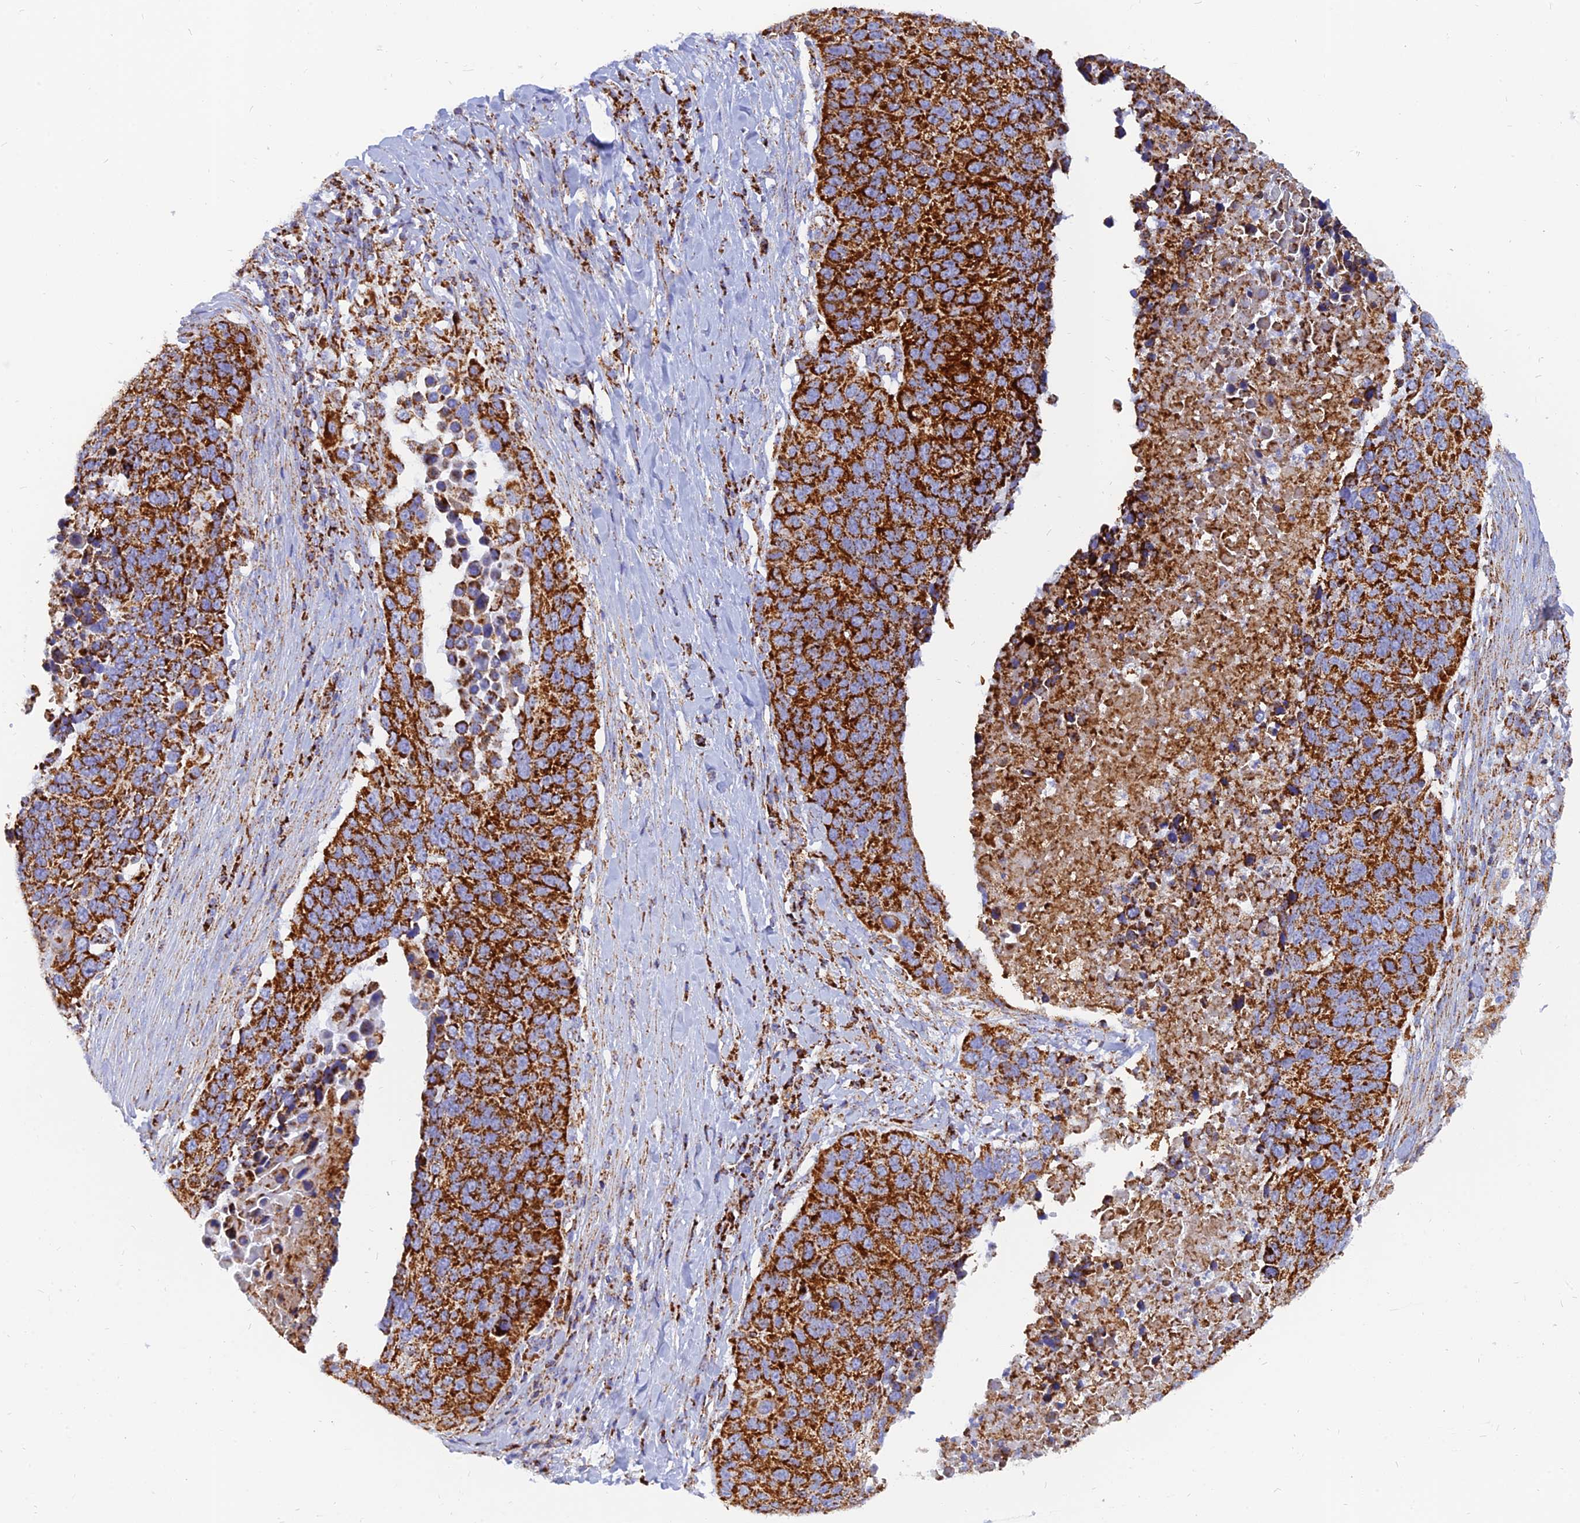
{"staining": {"intensity": "strong", "quantity": ">75%", "location": "cytoplasmic/membranous"}, "tissue": "lung cancer", "cell_type": "Tumor cells", "image_type": "cancer", "snomed": [{"axis": "morphology", "description": "Normal tissue, NOS"}, {"axis": "morphology", "description": "Squamous cell carcinoma, NOS"}, {"axis": "topography", "description": "Lymph node"}, {"axis": "topography", "description": "Lung"}], "caption": "High-power microscopy captured an immunohistochemistry (IHC) micrograph of lung cancer, revealing strong cytoplasmic/membranous expression in about >75% of tumor cells.", "gene": "NDUFB6", "patient": {"sex": "male", "age": 66}}